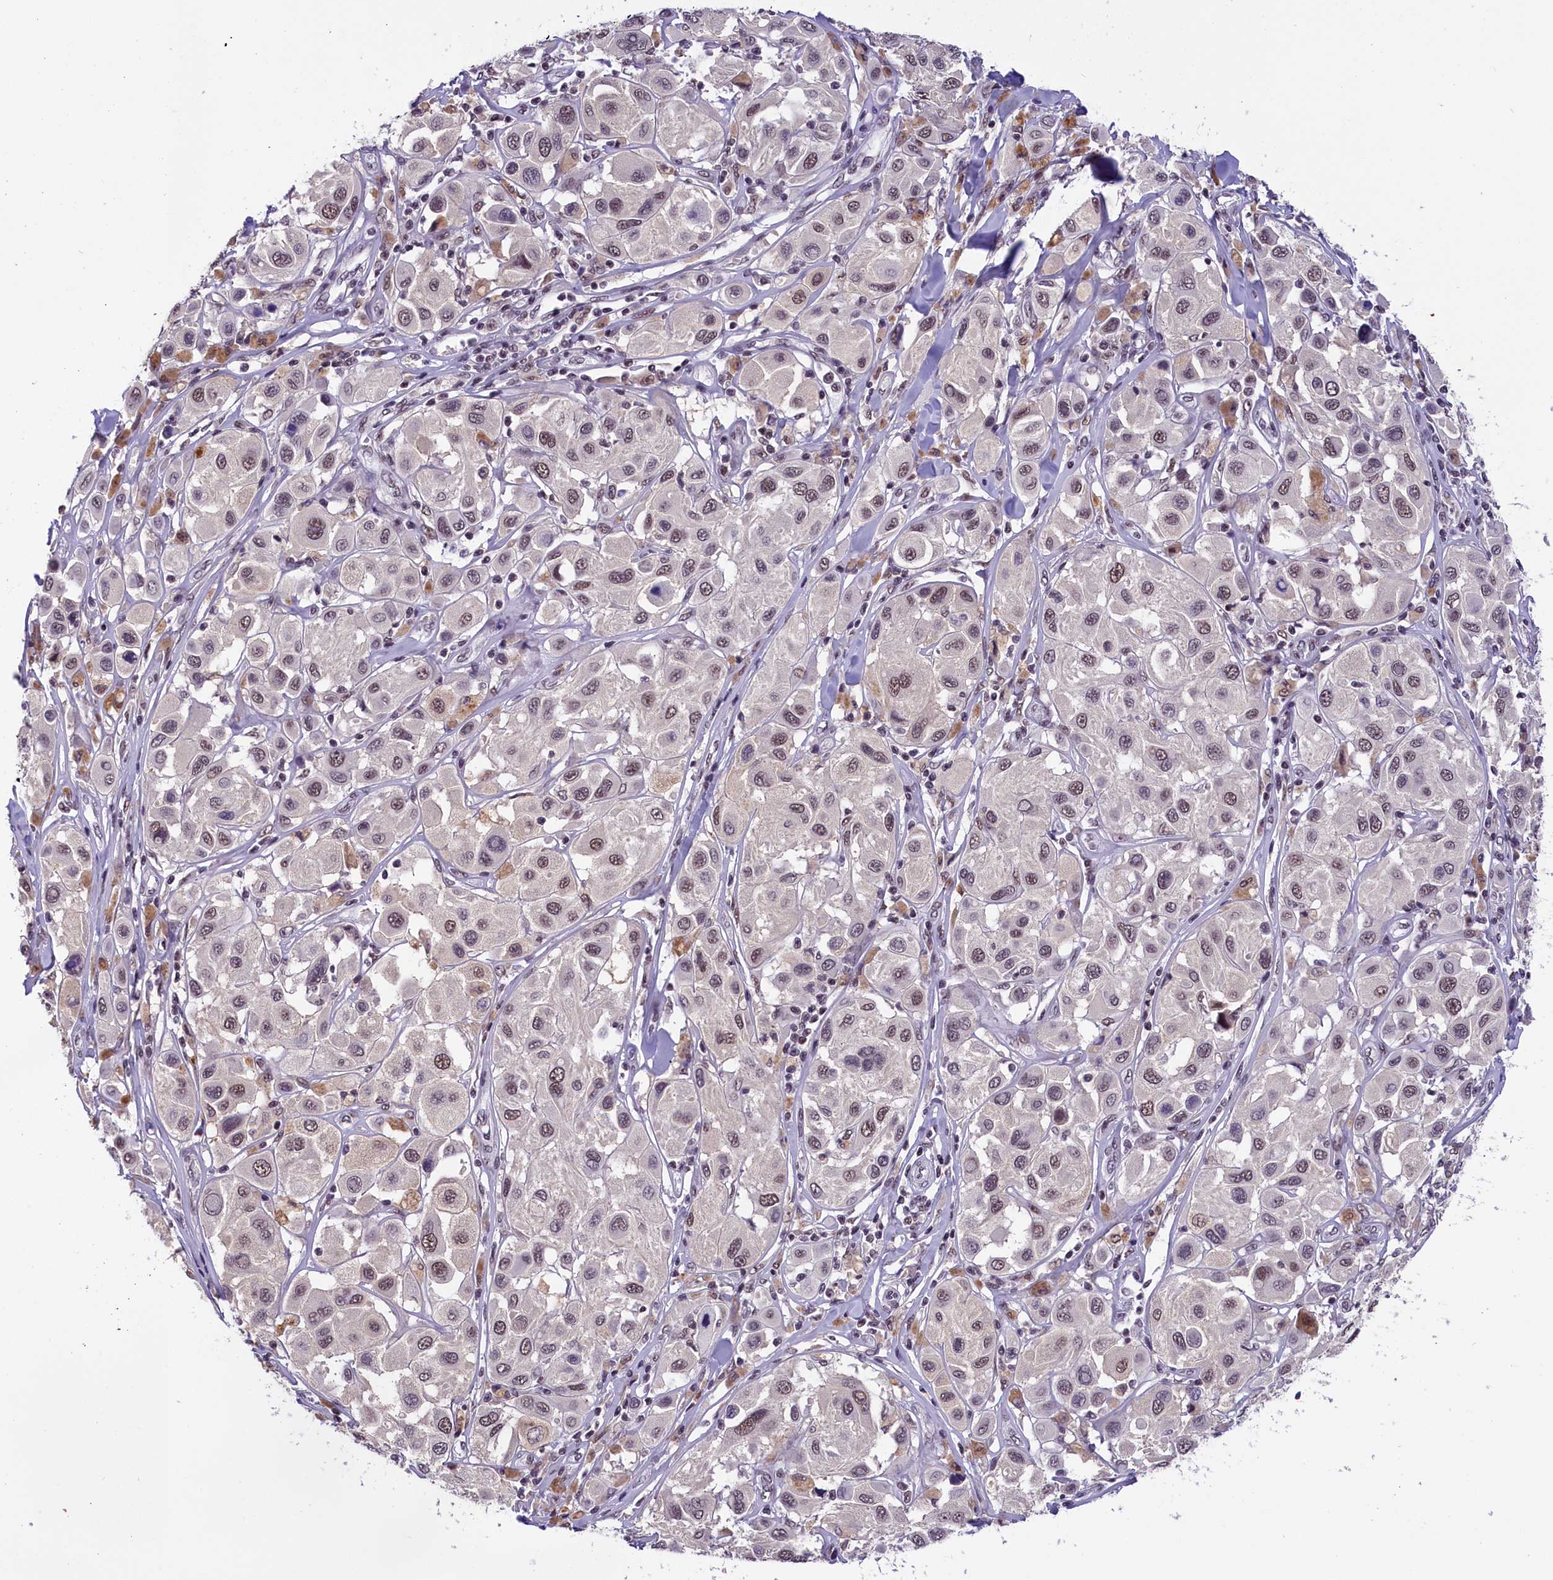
{"staining": {"intensity": "weak", "quantity": ">75%", "location": "nuclear"}, "tissue": "melanoma", "cell_type": "Tumor cells", "image_type": "cancer", "snomed": [{"axis": "morphology", "description": "Malignant melanoma, Metastatic site"}, {"axis": "topography", "description": "Skin"}], "caption": "Protein staining of melanoma tissue reveals weak nuclear staining in about >75% of tumor cells.", "gene": "ZC3H4", "patient": {"sex": "male", "age": 41}}